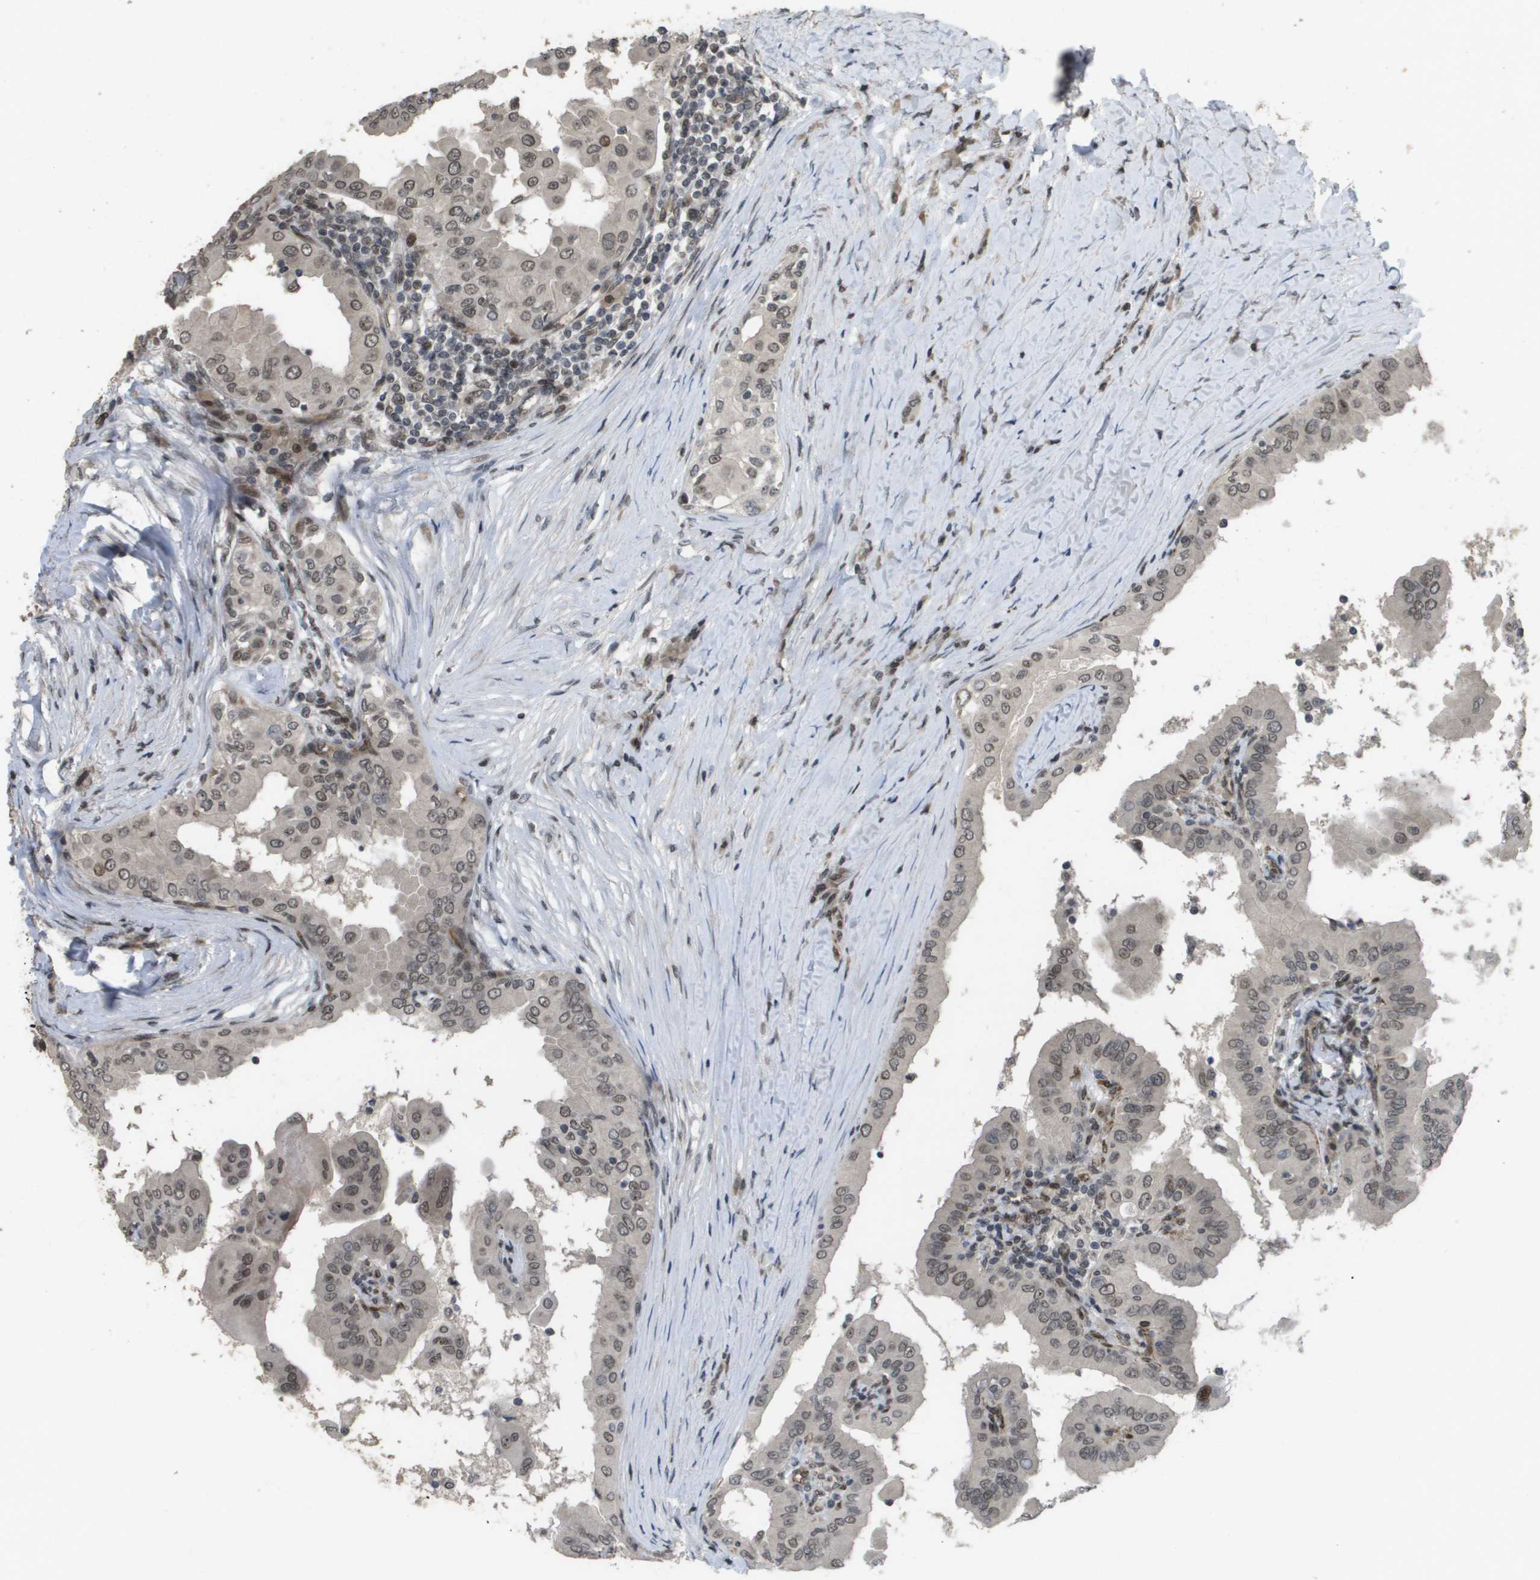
{"staining": {"intensity": "weak", "quantity": "25%-75%", "location": "nuclear"}, "tissue": "thyroid cancer", "cell_type": "Tumor cells", "image_type": "cancer", "snomed": [{"axis": "morphology", "description": "Papillary adenocarcinoma, NOS"}, {"axis": "topography", "description": "Thyroid gland"}], "caption": "A low amount of weak nuclear staining is present in approximately 25%-75% of tumor cells in thyroid papillary adenocarcinoma tissue.", "gene": "KAT5", "patient": {"sex": "male", "age": 33}}